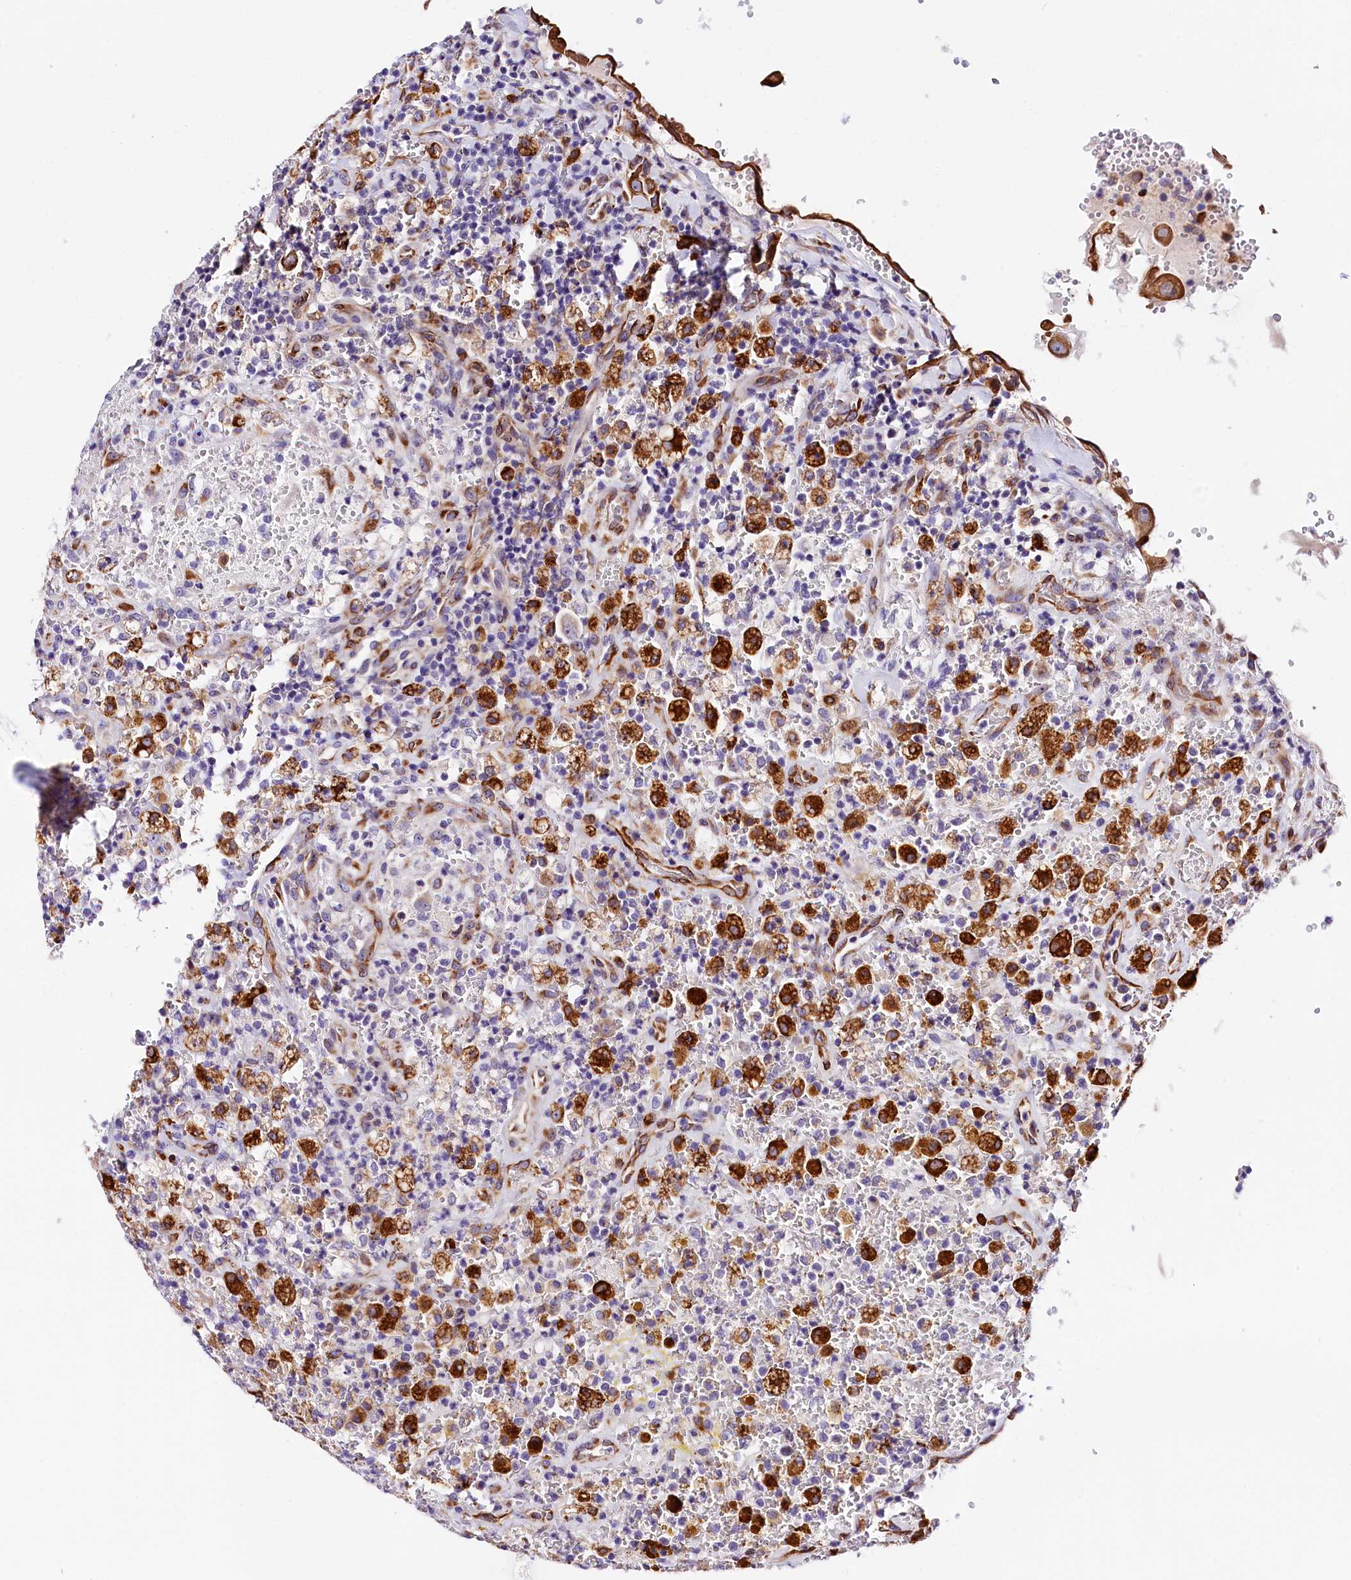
{"staining": {"intensity": "strong", "quantity": "25%-75%", "location": "cytoplasmic/membranous"}, "tissue": "thyroid cancer", "cell_type": "Tumor cells", "image_type": "cancer", "snomed": [{"axis": "morphology", "description": "Papillary adenocarcinoma, NOS"}, {"axis": "topography", "description": "Thyroid gland"}], "caption": "Papillary adenocarcinoma (thyroid) stained with a protein marker demonstrates strong staining in tumor cells.", "gene": "ITGA1", "patient": {"sex": "male", "age": 77}}